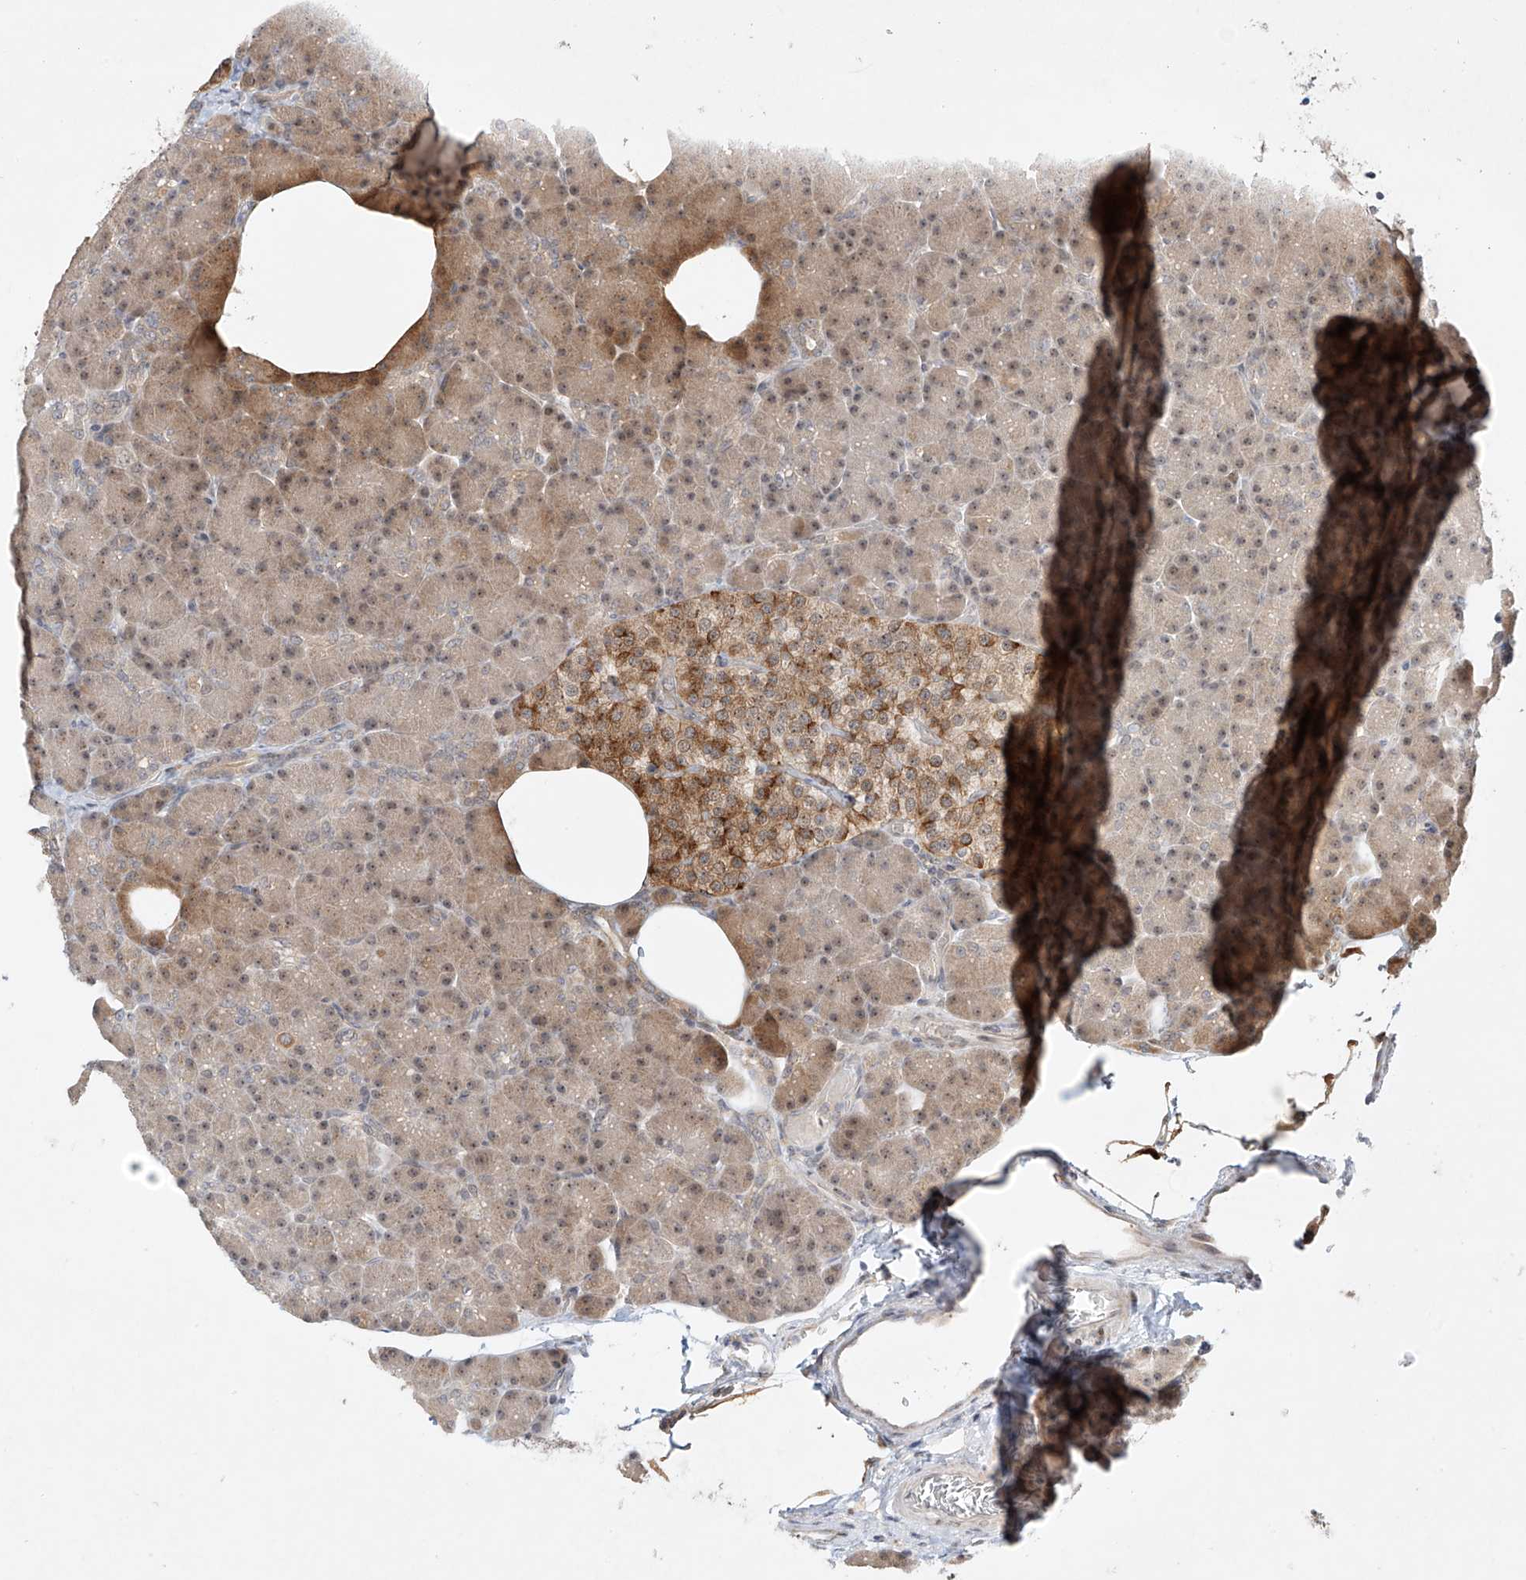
{"staining": {"intensity": "weak", "quantity": ">75%", "location": "cytoplasmic/membranous,nuclear"}, "tissue": "pancreas", "cell_type": "Exocrine glandular cells", "image_type": "normal", "snomed": [{"axis": "morphology", "description": "Normal tissue, NOS"}, {"axis": "topography", "description": "Pancreas"}], "caption": "Approximately >75% of exocrine glandular cells in unremarkable pancreas show weak cytoplasmic/membranous,nuclear protein expression as visualized by brown immunohistochemical staining.", "gene": "TASP1", "patient": {"sex": "female", "age": 43}}